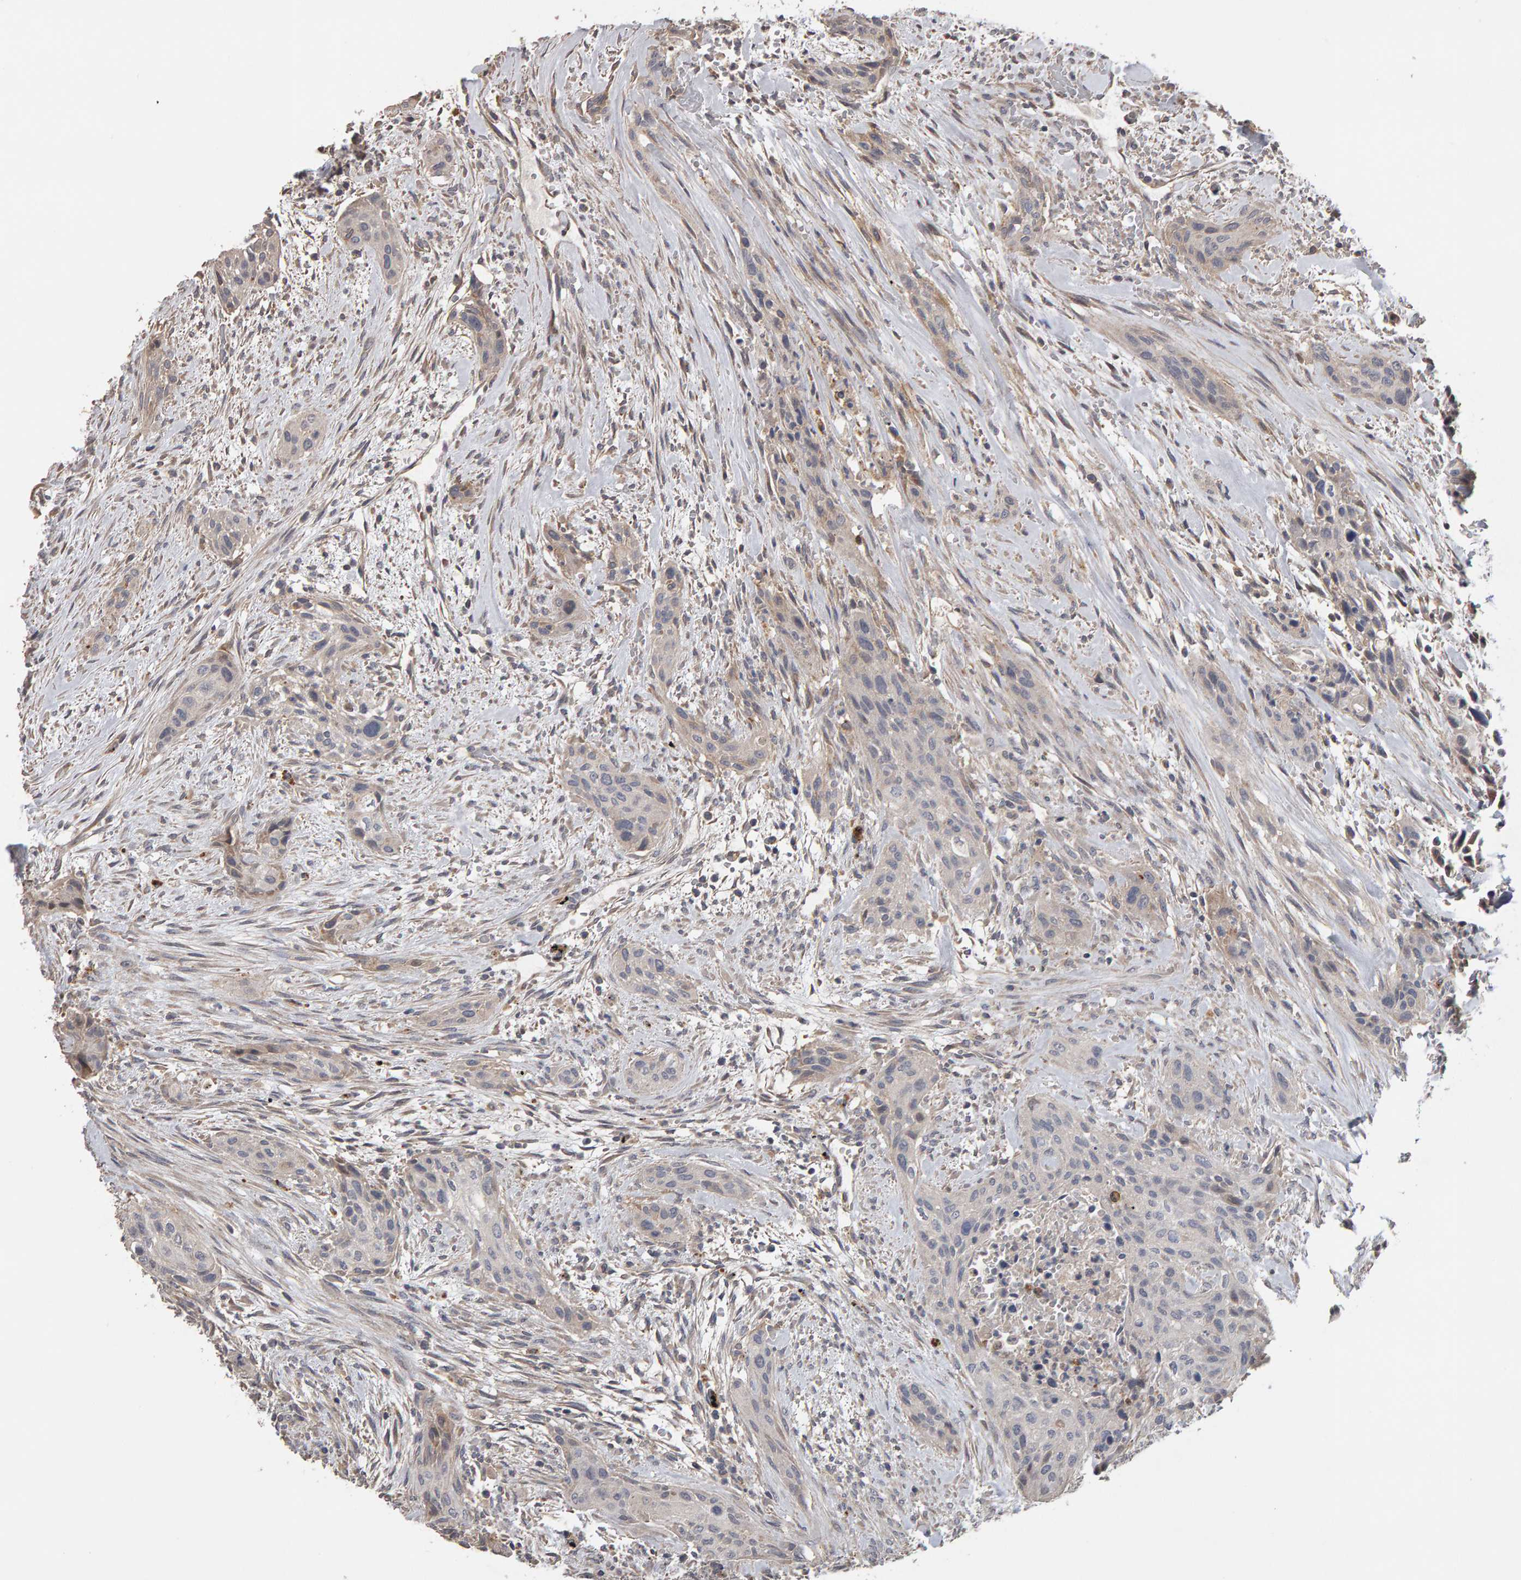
{"staining": {"intensity": "weak", "quantity": "<25%", "location": "cytoplasmic/membranous"}, "tissue": "urothelial cancer", "cell_type": "Tumor cells", "image_type": "cancer", "snomed": [{"axis": "morphology", "description": "Urothelial carcinoma, High grade"}, {"axis": "topography", "description": "Urinary bladder"}], "caption": "An immunohistochemistry (IHC) photomicrograph of urothelial cancer is shown. There is no staining in tumor cells of urothelial cancer. (Immunohistochemistry (ihc), brightfield microscopy, high magnification).", "gene": "COASY", "patient": {"sex": "male", "age": 35}}